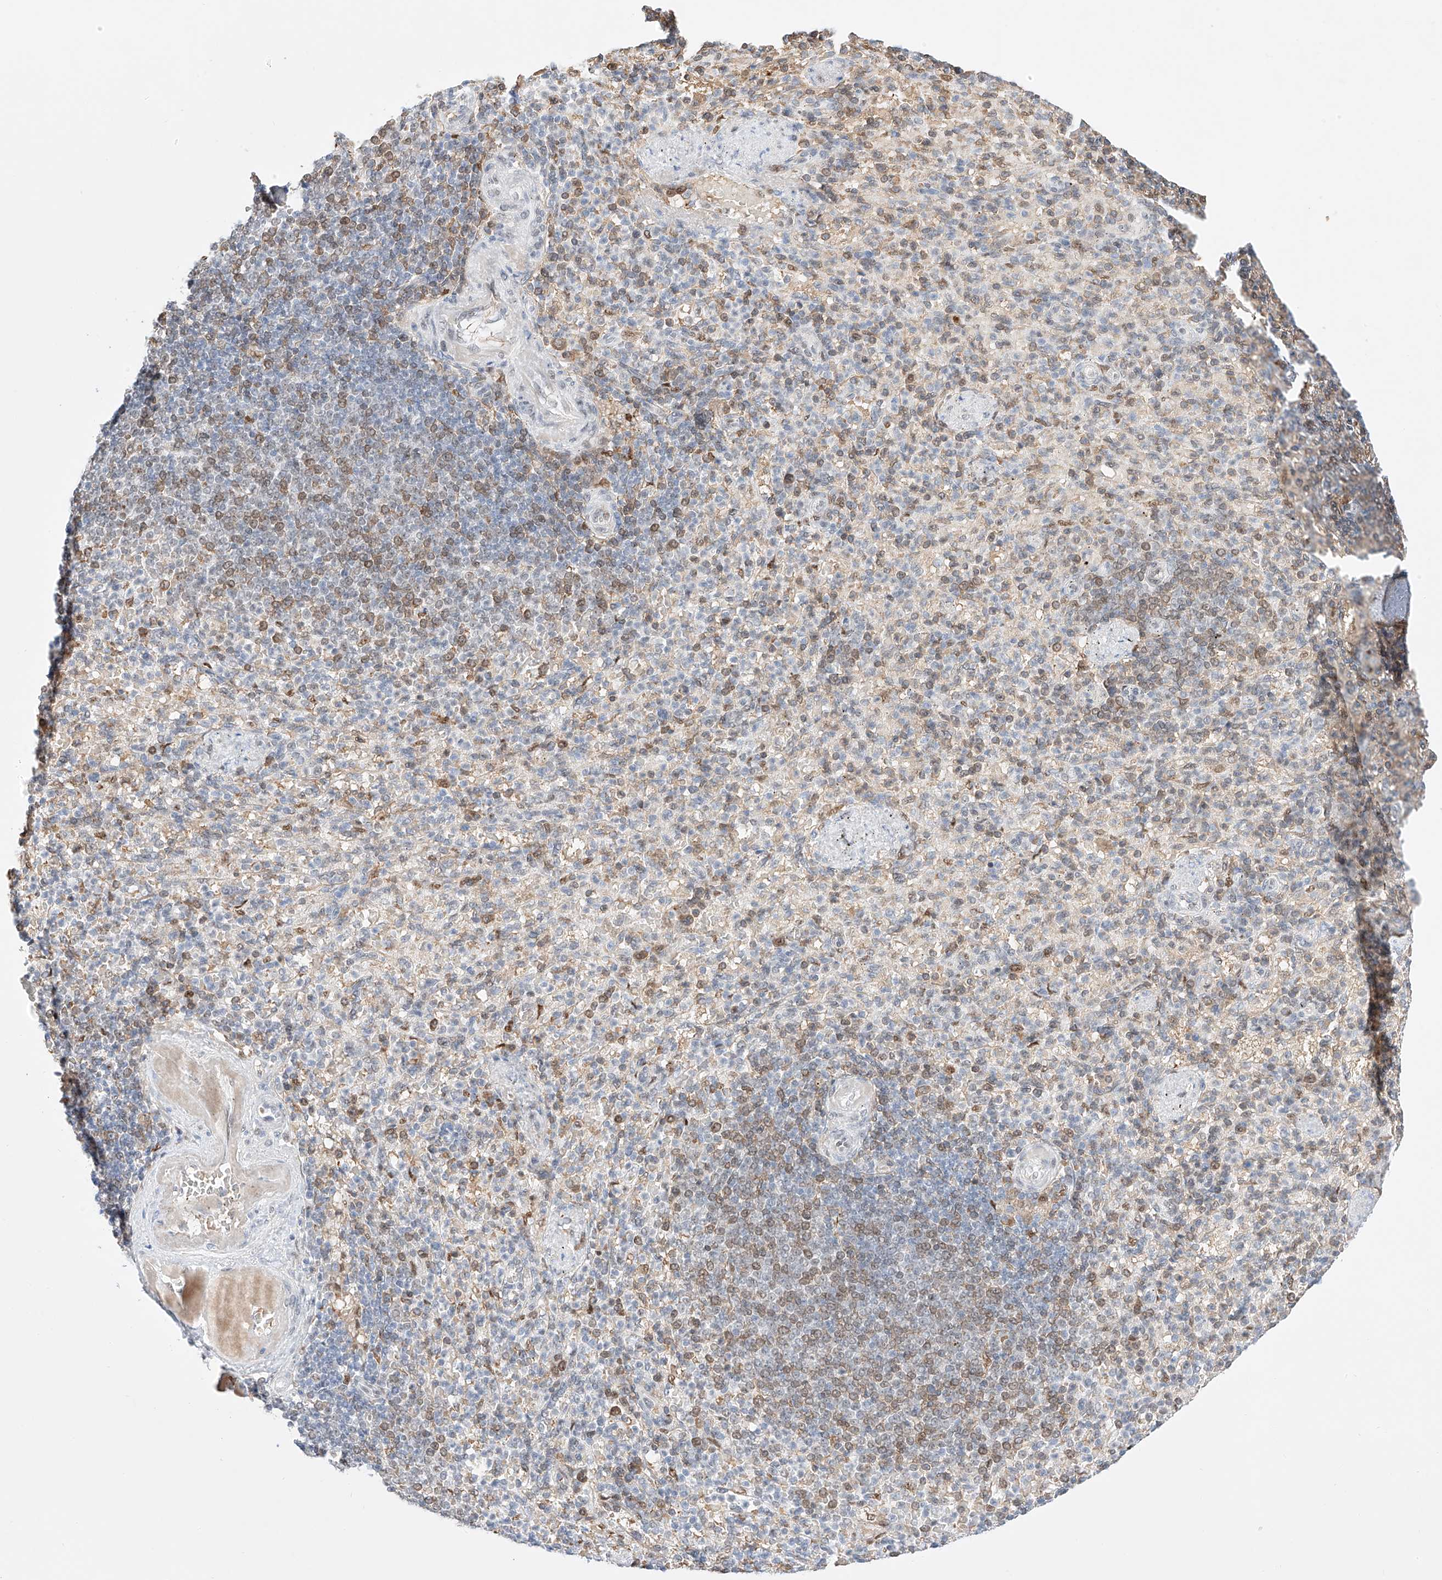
{"staining": {"intensity": "moderate", "quantity": "<25%", "location": "cytoplasmic/membranous,nuclear"}, "tissue": "spleen", "cell_type": "Cells in red pulp", "image_type": "normal", "snomed": [{"axis": "morphology", "description": "Normal tissue, NOS"}, {"axis": "topography", "description": "Spleen"}], "caption": "Unremarkable spleen was stained to show a protein in brown. There is low levels of moderate cytoplasmic/membranous,nuclear expression in approximately <25% of cells in red pulp. Nuclei are stained in blue.", "gene": "APIP", "patient": {"sex": "female", "age": 74}}